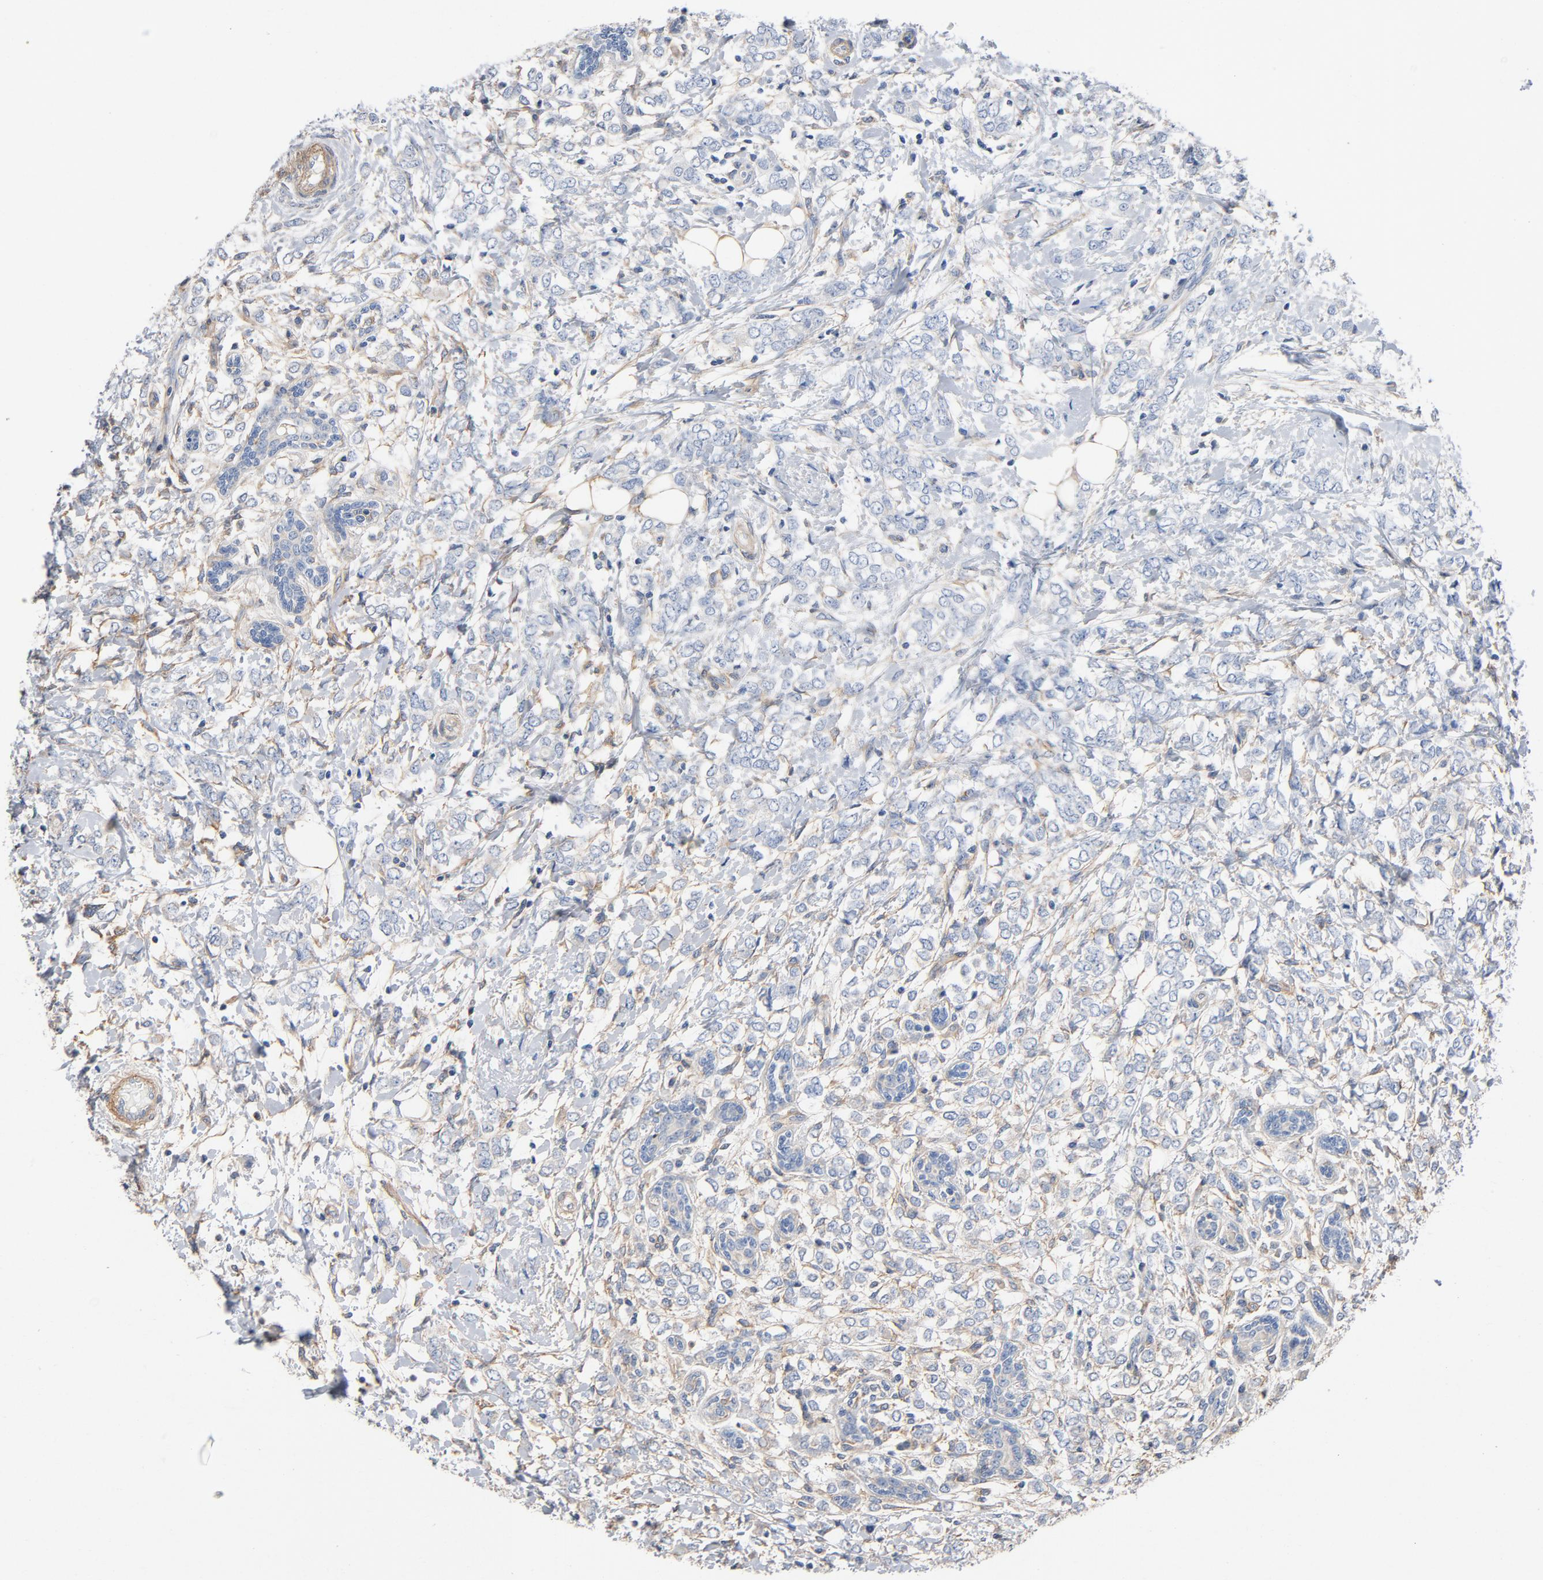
{"staining": {"intensity": "negative", "quantity": "none", "location": "none"}, "tissue": "breast cancer", "cell_type": "Tumor cells", "image_type": "cancer", "snomed": [{"axis": "morphology", "description": "Normal tissue, NOS"}, {"axis": "morphology", "description": "Lobular carcinoma"}, {"axis": "topography", "description": "Breast"}], "caption": "Immunohistochemistry (IHC) image of neoplastic tissue: breast cancer stained with DAB reveals no significant protein positivity in tumor cells.", "gene": "ILK", "patient": {"sex": "female", "age": 47}}